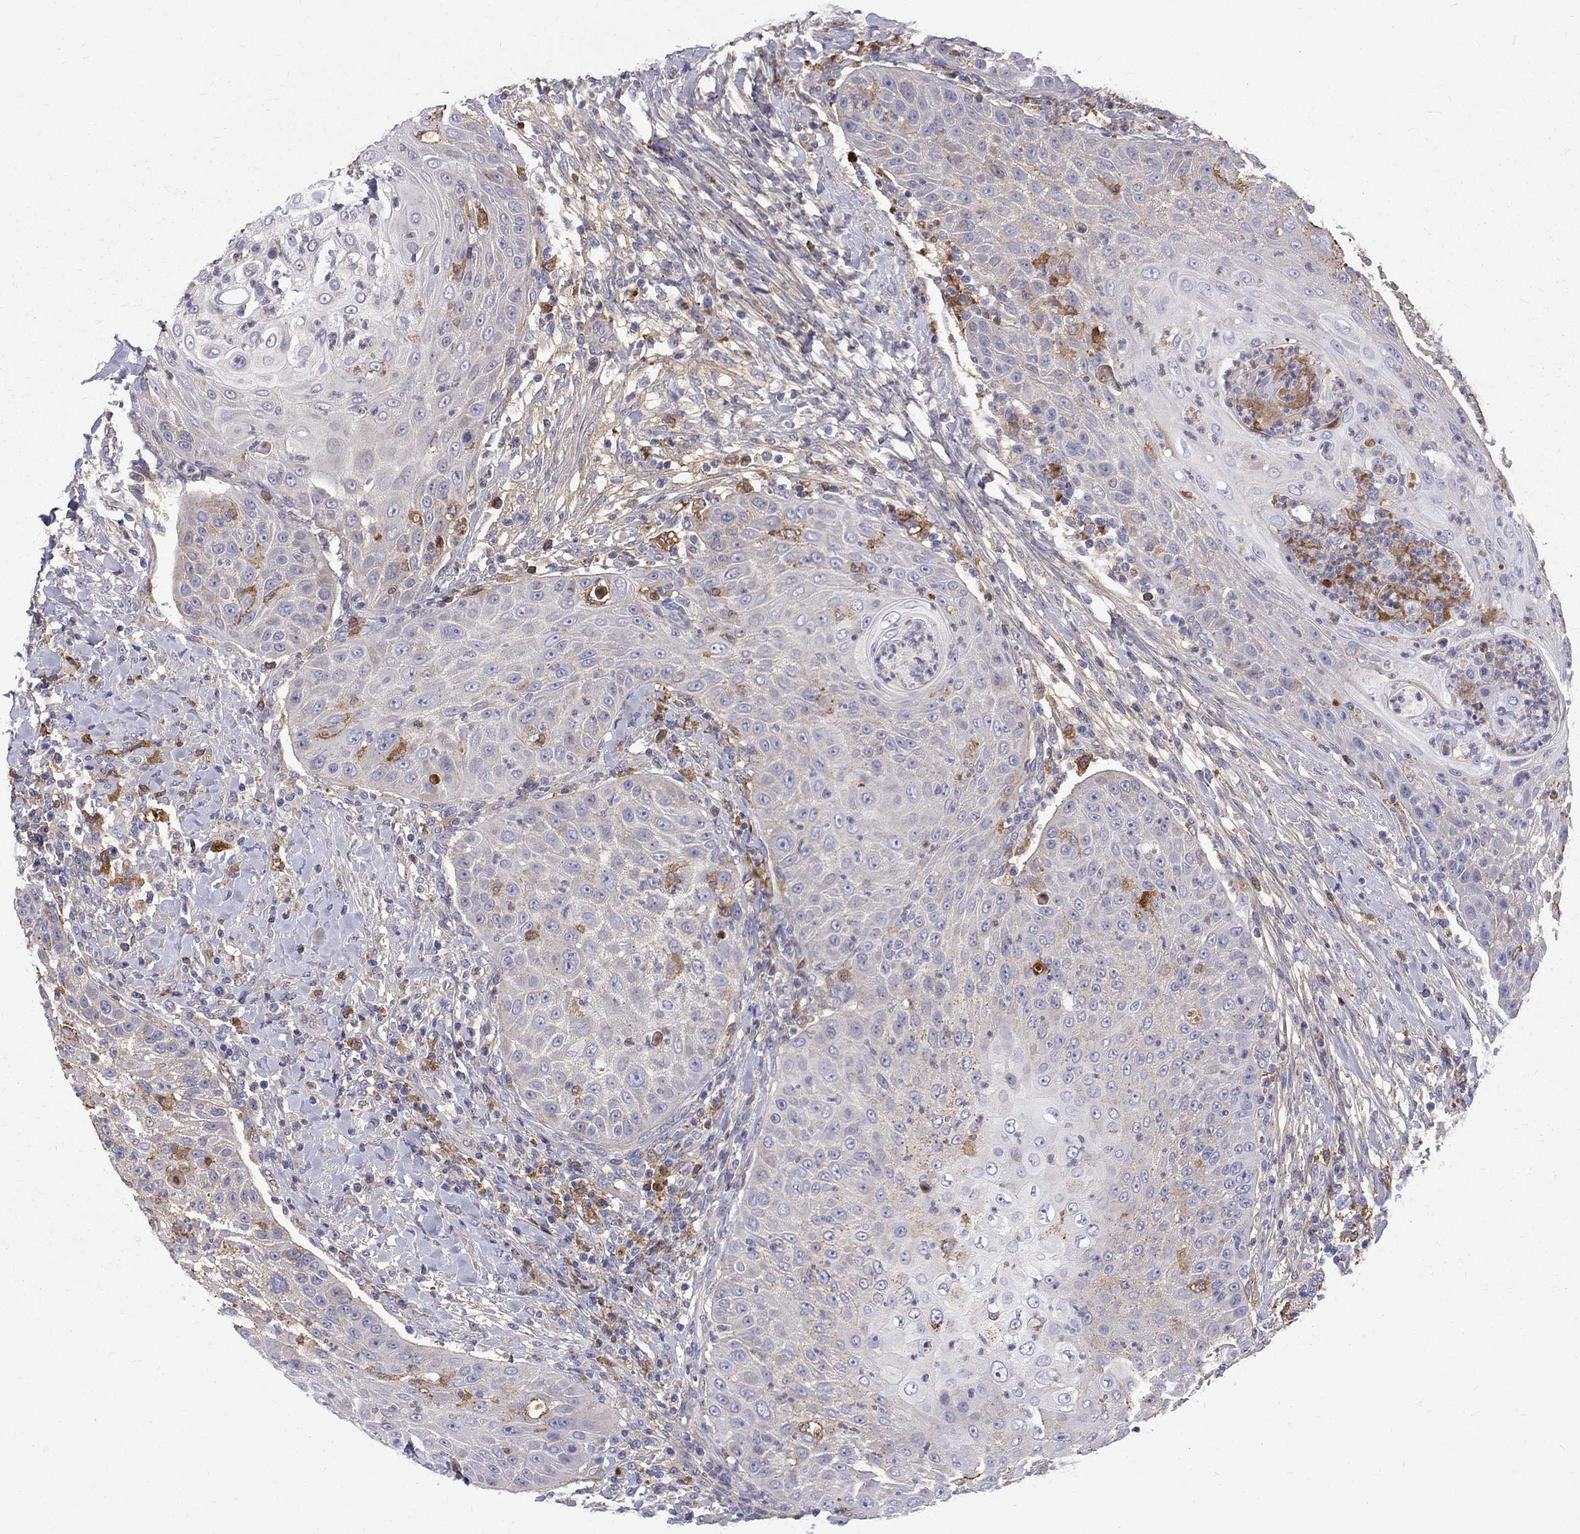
{"staining": {"intensity": "moderate", "quantity": "<25%", "location": "cytoplasmic/membranous"}, "tissue": "head and neck cancer", "cell_type": "Tumor cells", "image_type": "cancer", "snomed": [{"axis": "morphology", "description": "Squamous cell carcinoma, NOS"}, {"axis": "topography", "description": "Head-Neck"}], "caption": "A photomicrograph of human head and neck cancer stained for a protein exhibits moderate cytoplasmic/membranous brown staining in tumor cells.", "gene": "EPDR1", "patient": {"sex": "male", "age": 69}}